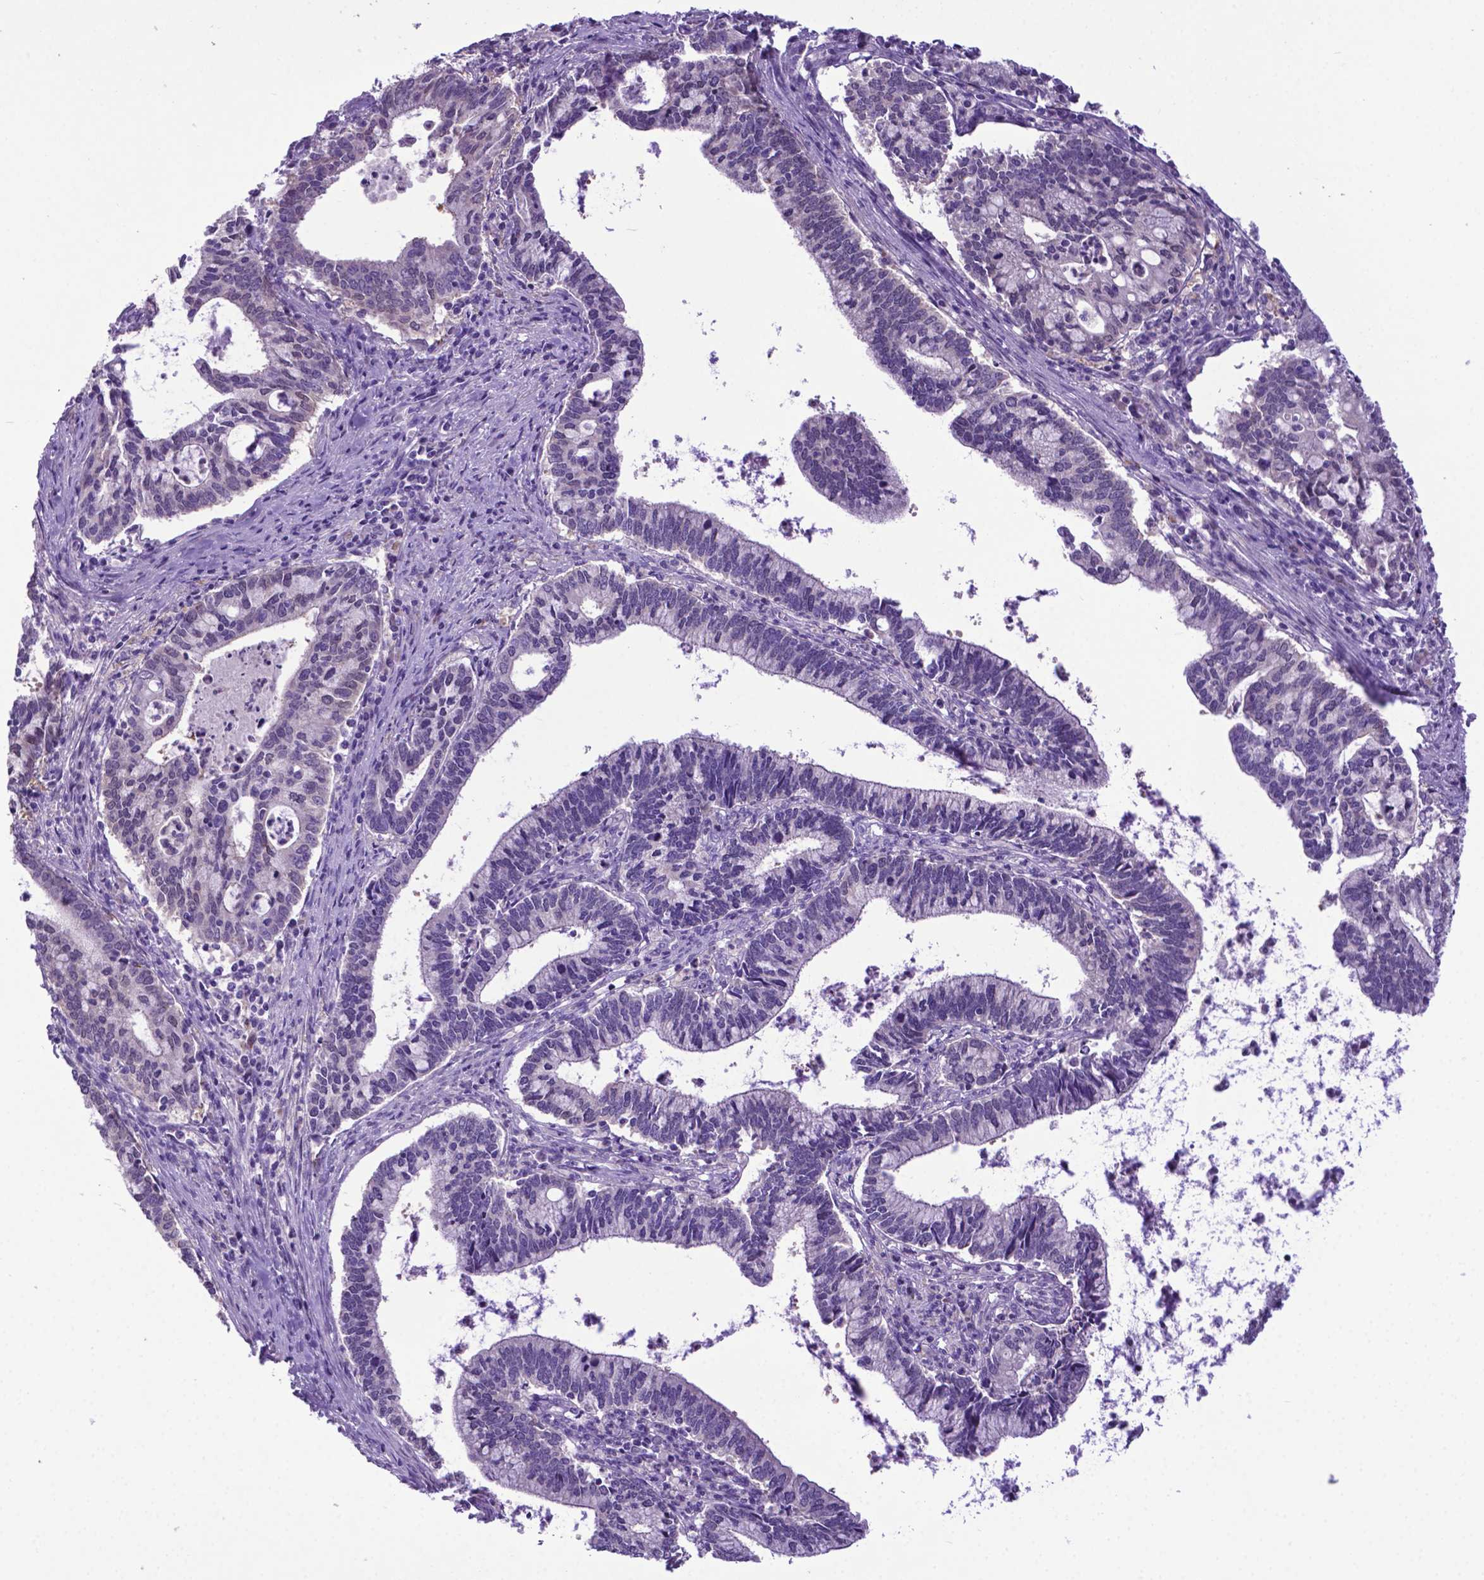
{"staining": {"intensity": "negative", "quantity": "none", "location": "none"}, "tissue": "cervical cancer", "cell_type": "Tumor cells", "image_type": "cancer", "snomed": [{"axis": "morphology", "description": "Adenocarcinoma, NOS"}, {"axis": "topography", "description": "Cervix"}], "caption": "This is a micrograph of immunohistochemistry staining of cervical adenocarcinoma, which shows no expression in tumor cells.", "gene": "ADRA2B", "patient": {"sex": "female", "age": 42}}